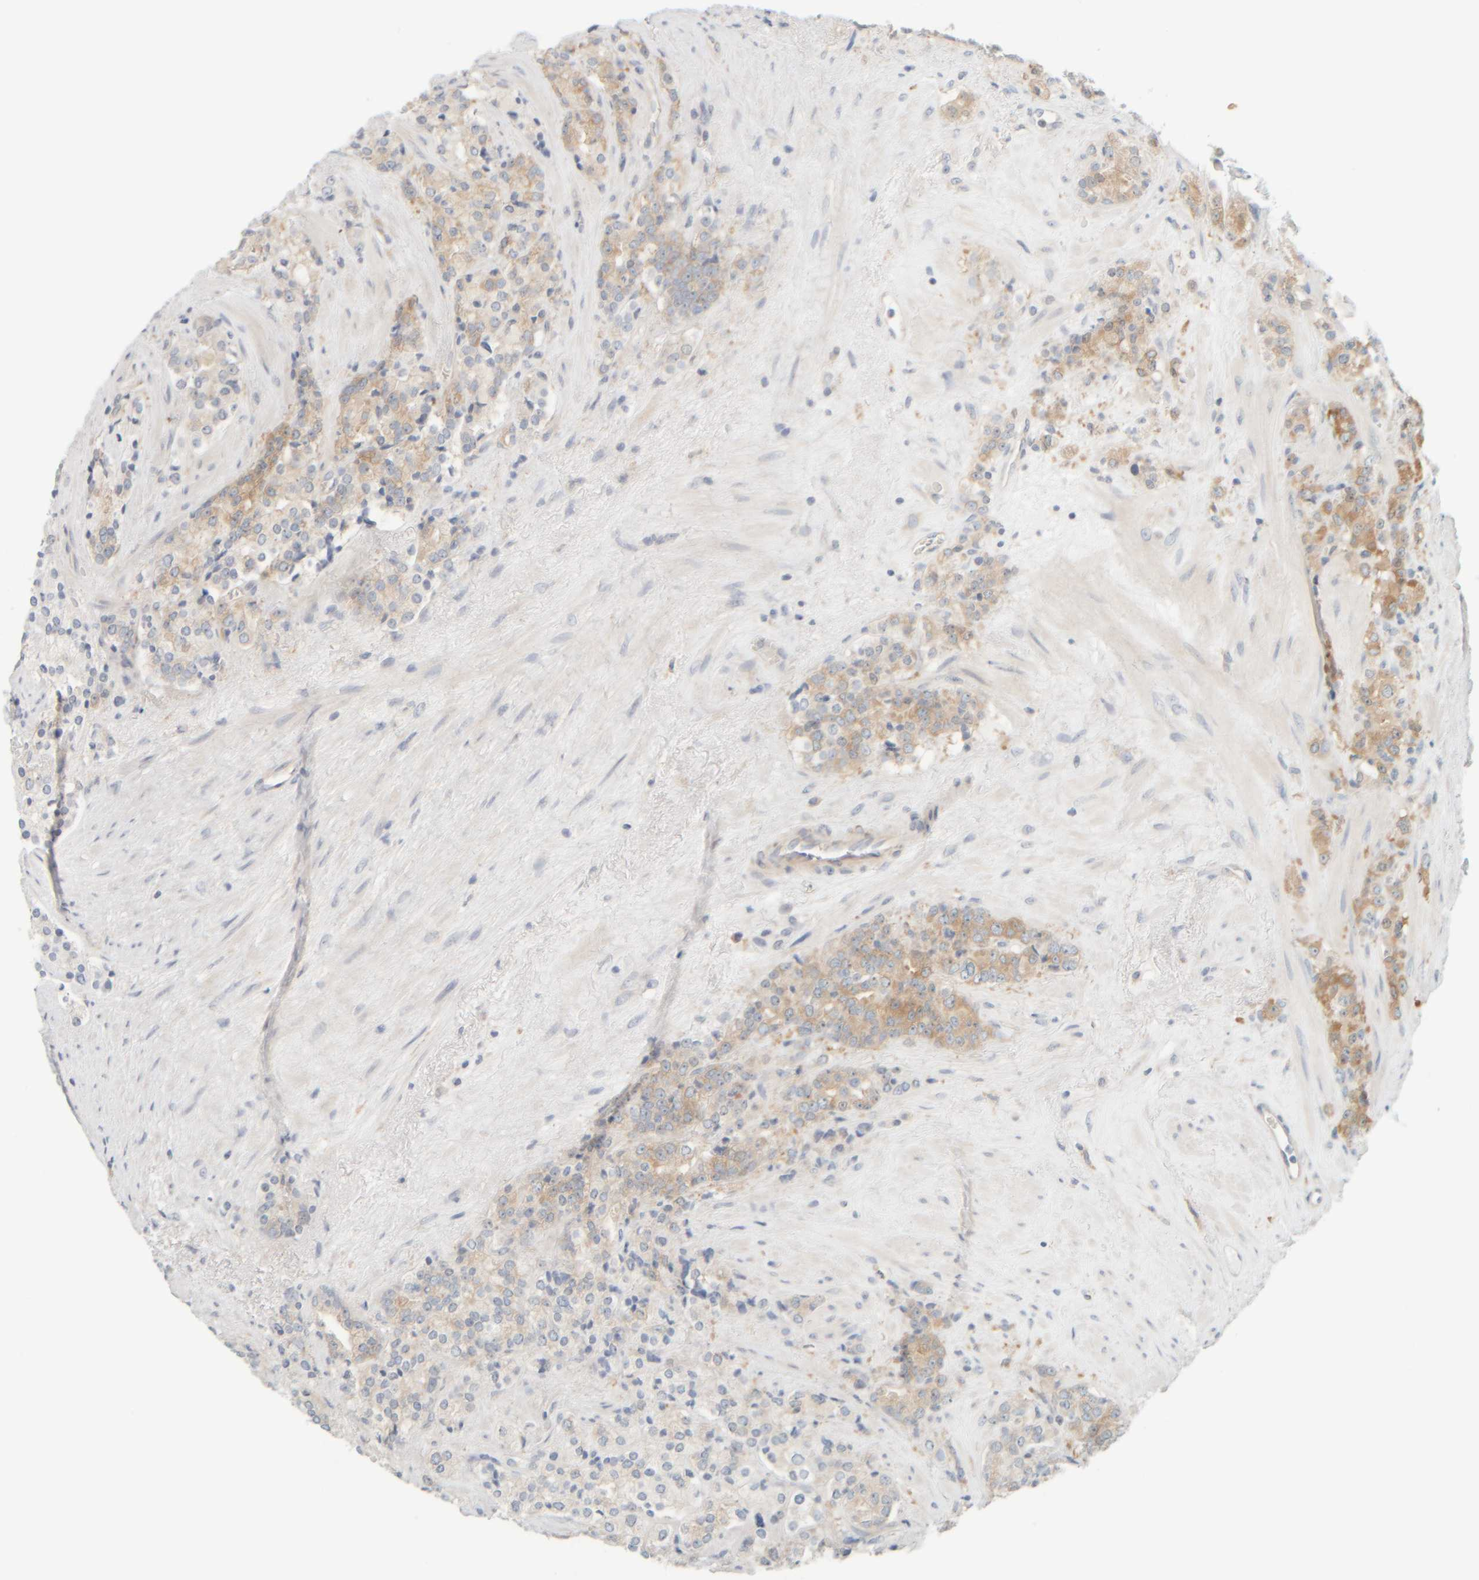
{"staining": {"intensity": "weak", "quantity": ">75%", "location": "cytoplasmic/membranous"}, "tissue": "prostate cancer", "cell_type": "Tumor cells", "image_type": "cancer", "snomed": [{"axis": "morphology", "description": "Adenocarcinoma, High grade"}, {"axis": "topography", "description": "Prostate"}], "caption": "Protein expression analysis of adenocarcinoma (high-grade) (prostate) exhibits weak cytoplasmic/membranous staining in about >75% of tumor cells.", "gene": "PTGES3L-AARSD1", "patient": {"sex": "male", "age": 71}}